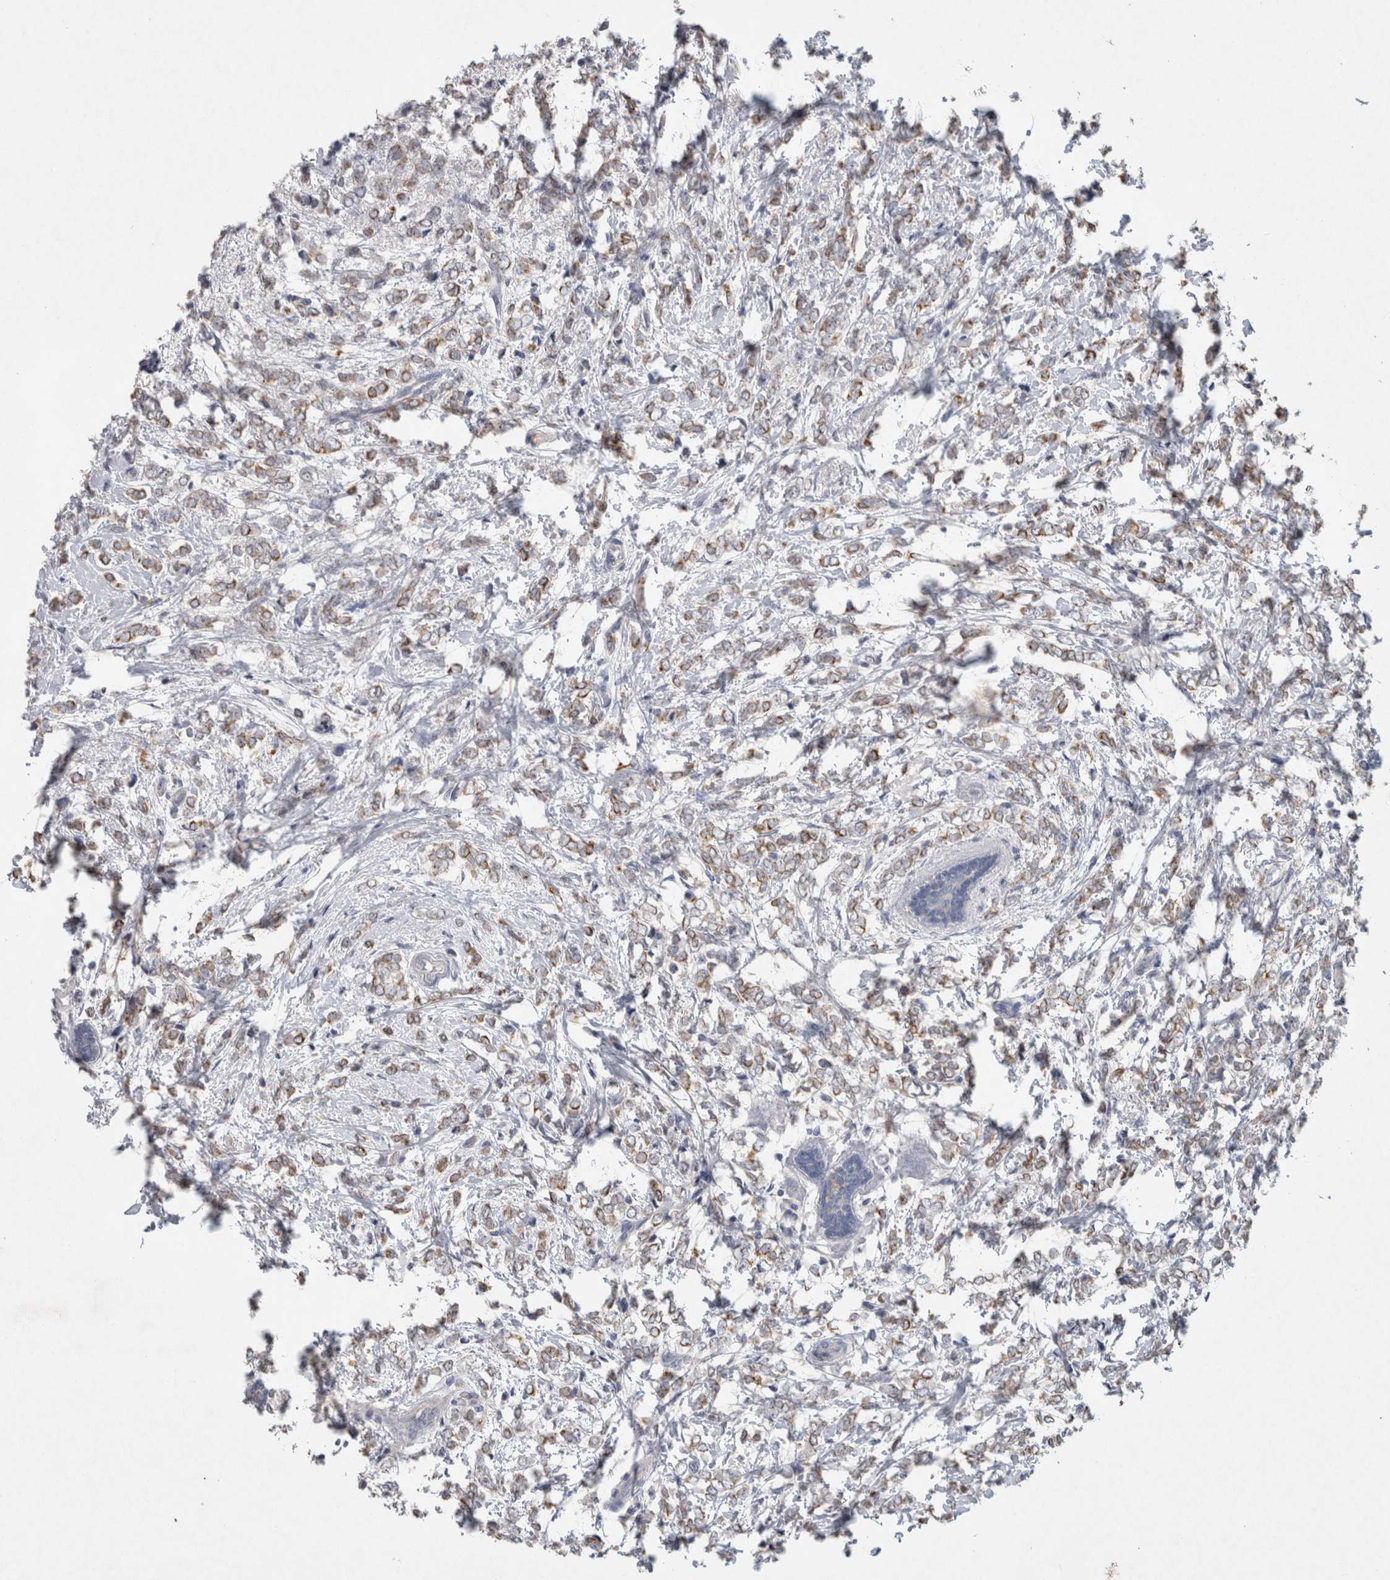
{"staining": {"intensity": "moderate", "quantity": ">75%", "location": "cytoplasmic/membranous"}, "tissue": "breast cancer", "cell_type": "Tumor cells", "image_type": "cancer", "snomed": [{"axis": "morphology", "description": "Normal tissue, NOS"}, {"axis": "morphology", "description": "Lobular carcinoma"}, {"axis": "topography", "description": "Breast"}], "caption": "Breast cancer stained for a protein shows moderate cytoplasmic/membranous positivity in tumor cells.", "gene": "HEXD", "patient": {"sex": "female", "age": 47}}